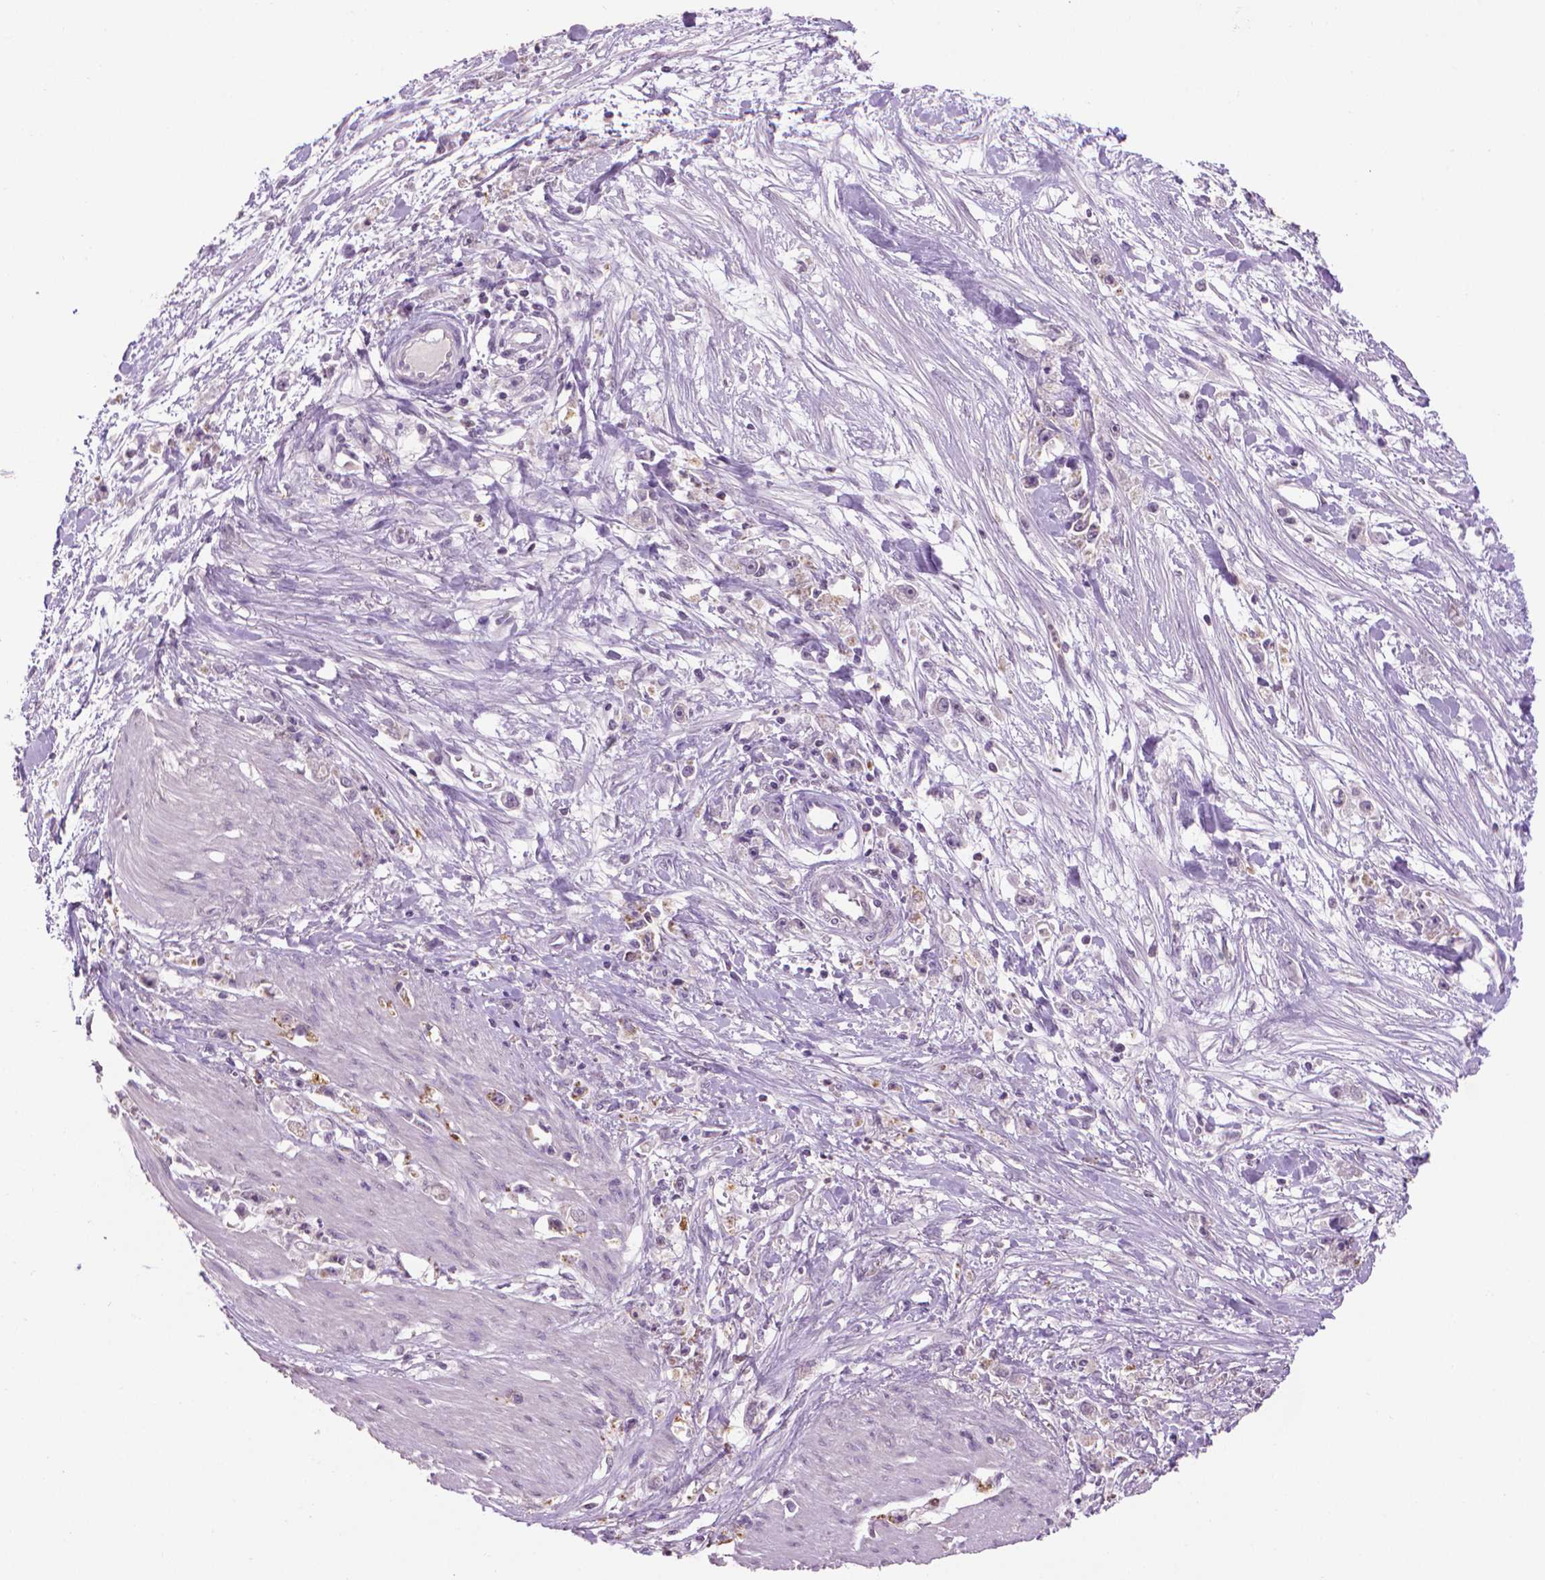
{"staining": {"intensity": "negative", "quantity": "none", "location": "none"}, "tissue": "stomach cancer", "cell_type": "Tumor cells", "image_type": "cancer", "snomed": [{"axis": "morphology", "description": "Adenocarcinoma, NOS"}, {"axis": "topography", "description": "Stomach"}], "caption": "A micrograph of human adenocarcinoma (stomach) is negative for staining in tumor cells. (Immunohistochemistry (ihc), brightfield microscopy, high magnification).", "gene": "CDKN2D", "patient": {"sex": "female", "age": 59}}